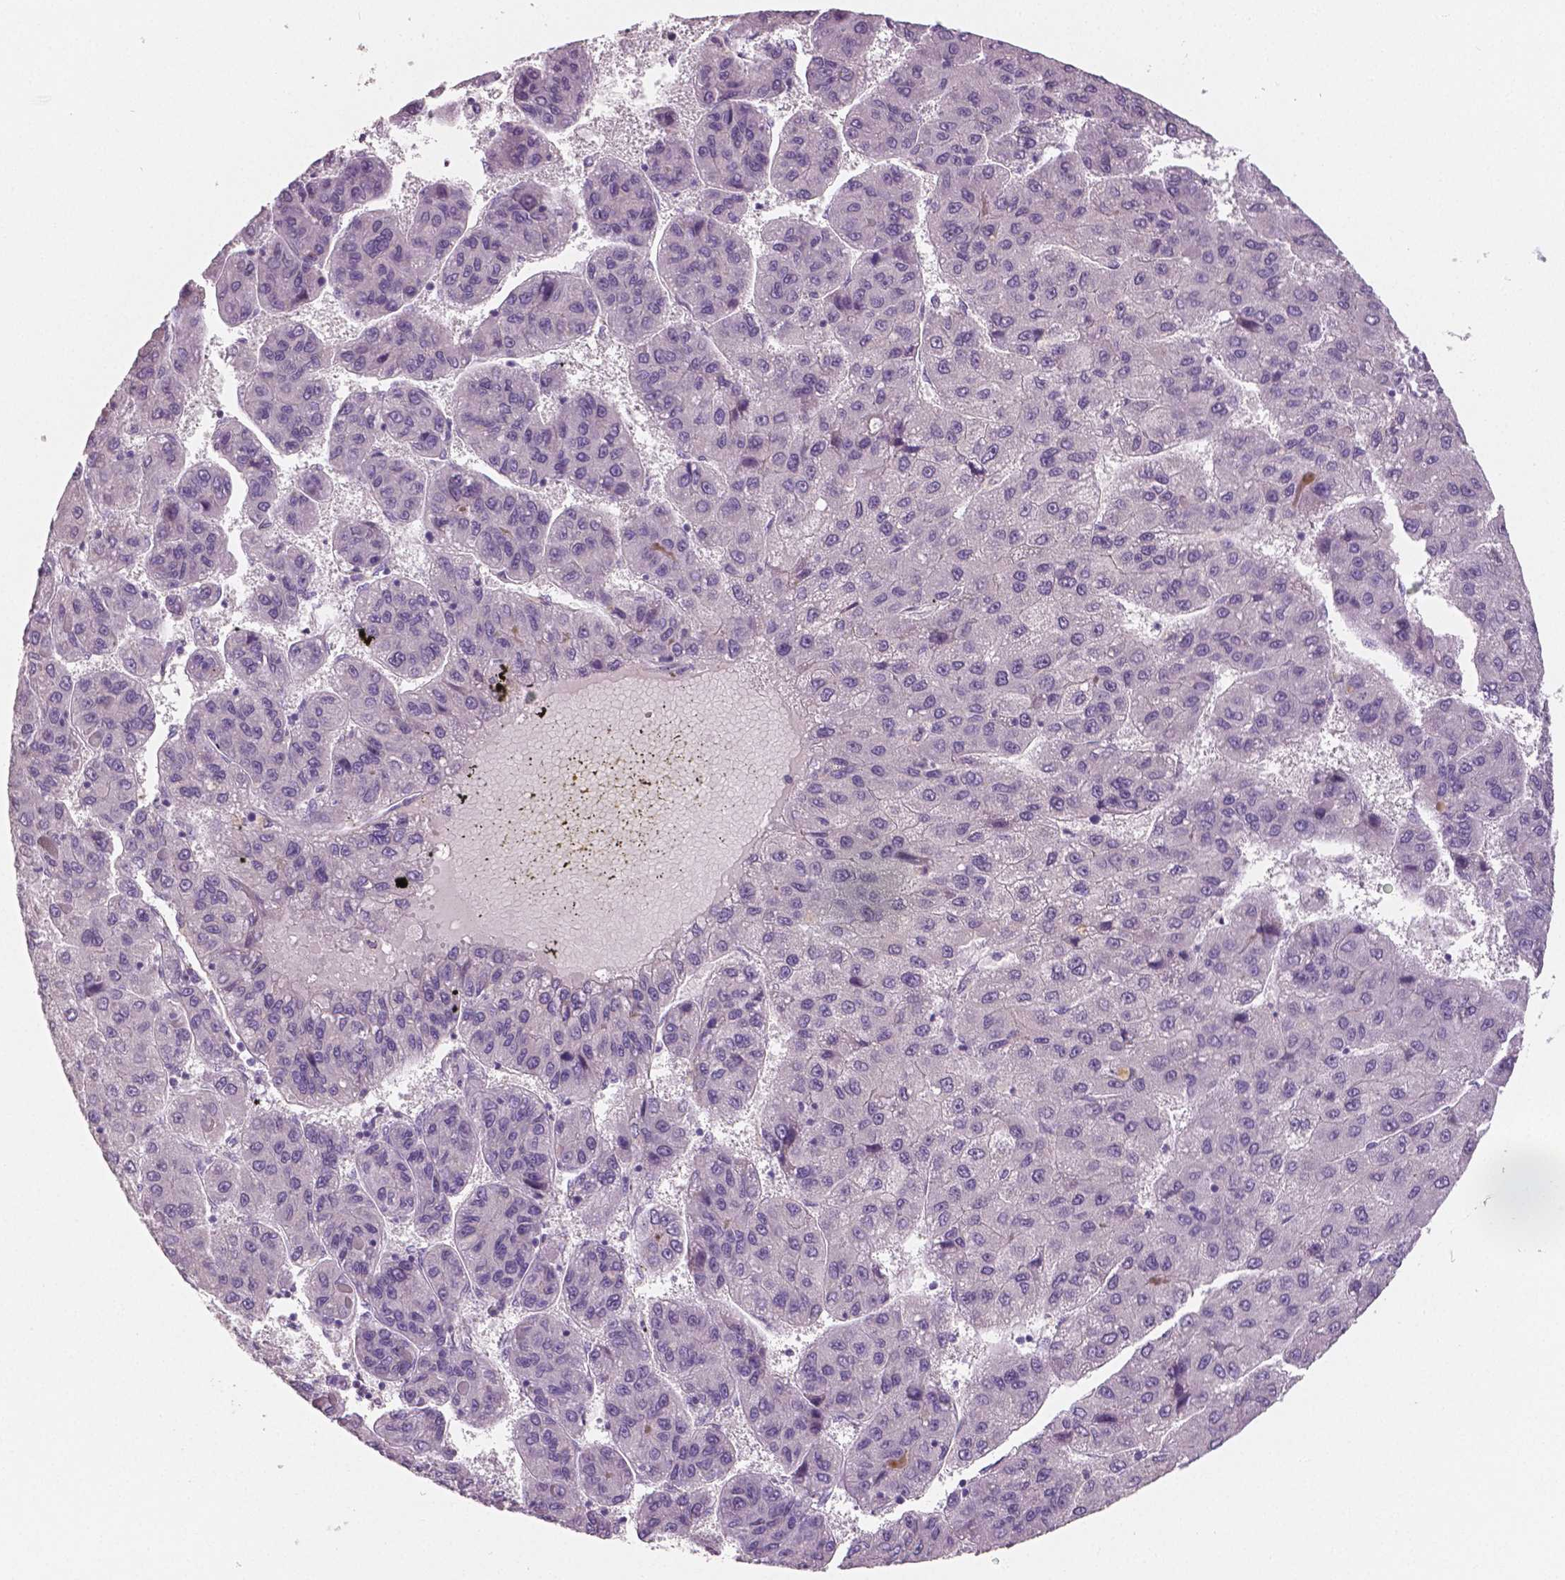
{"staining": {"intensity": "negative", "quantity": "none", "location": "none"}, "tissue": "liver cancer", "cell_type": "Tumor cells", "image_type": "cancer", "snomed": [{"axis": "morphology", "description": "Carcinoma, Hepatocellular, NOS"}, {"axis": "topography", "description": "Liver"}], "caption": "This is a photomicrograph of immunohistochemistry staining of liver cancer, which shows no staining in tumor cells.", "gene": "TSPAN7", "patient": {"sex": "female", "age": 82}}